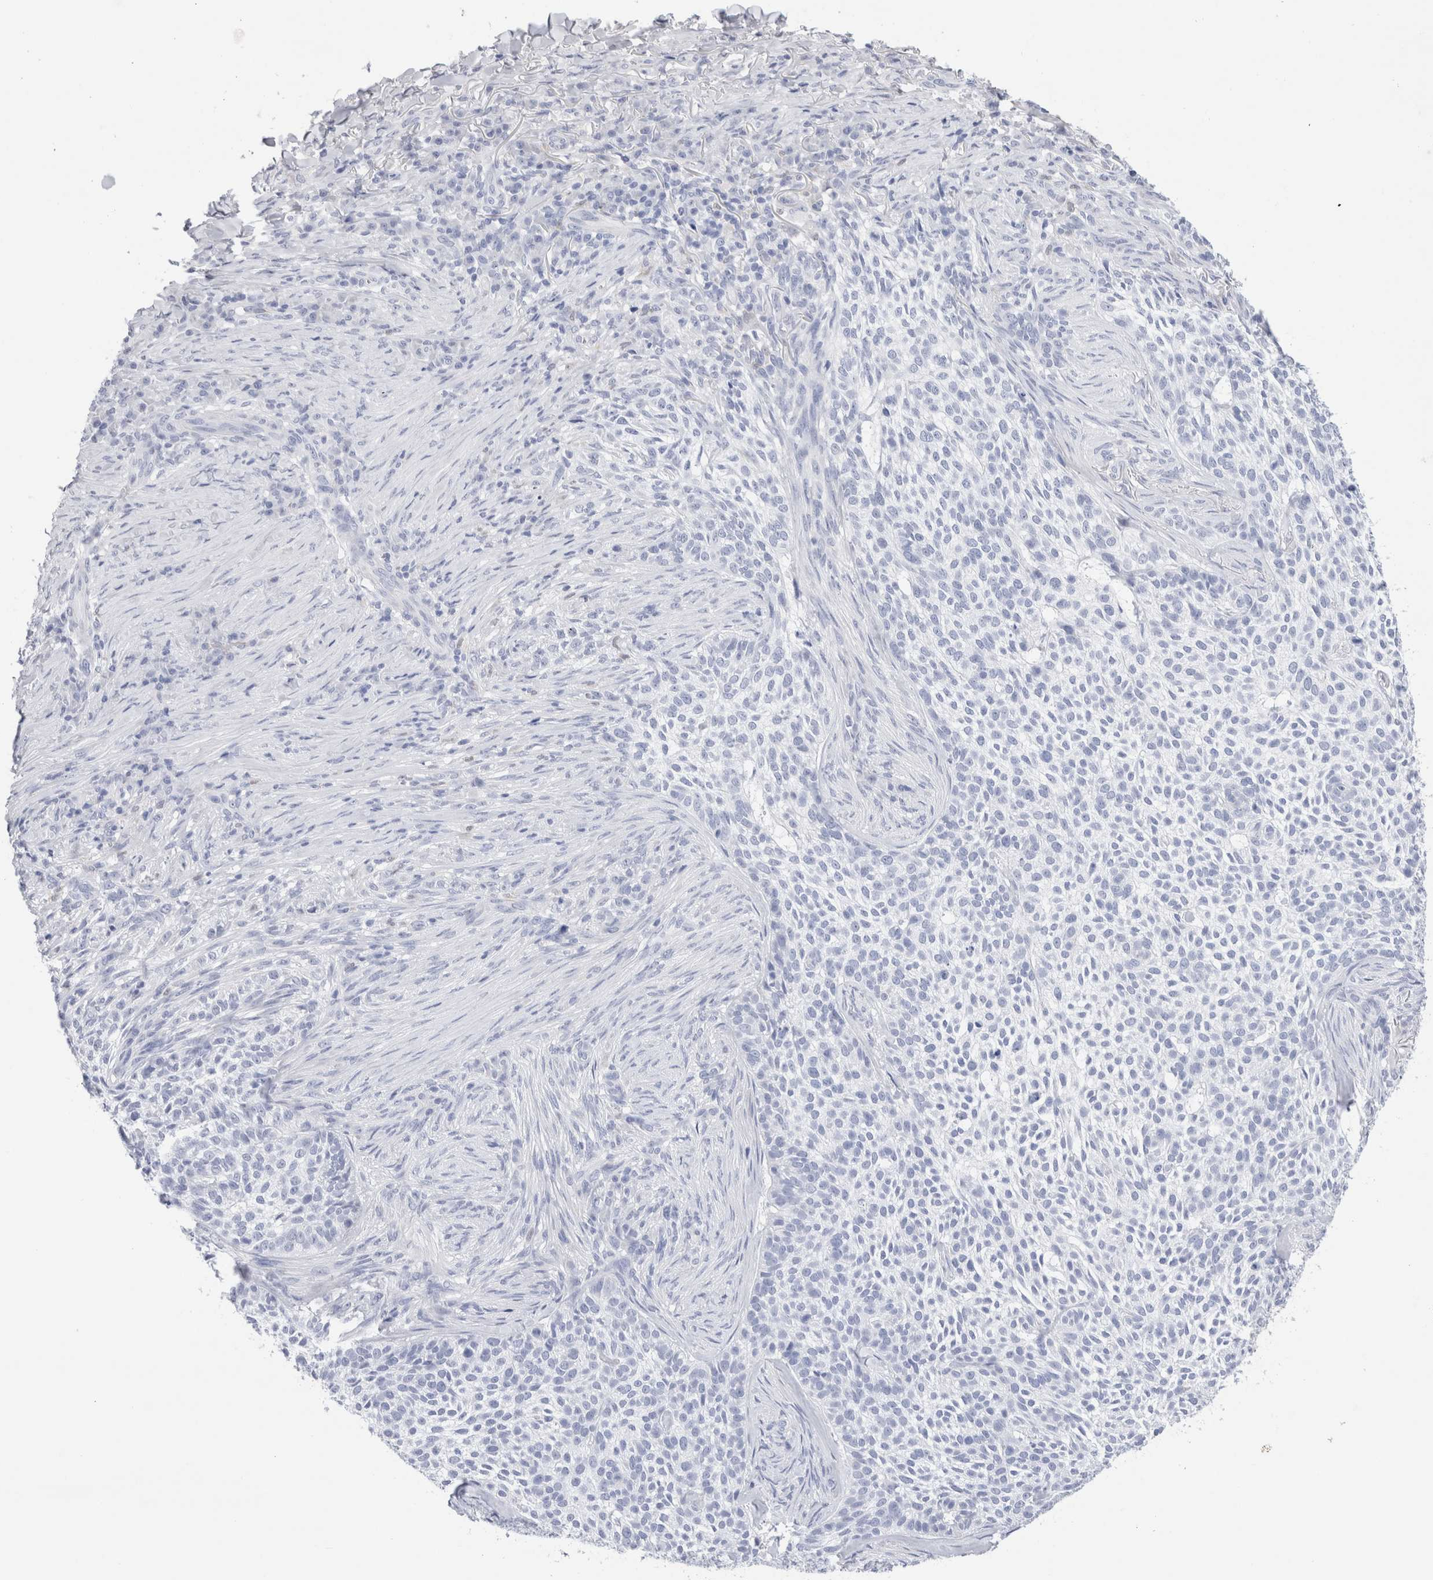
{"staining": {"intensity": "negative", "quantity": "none", "location": "none"}, "tissue": "skin cancer", "cell_type": "Tumor cells", "image_type": "cancer", "snomed": [{"axis": "morphology", "description": "Basal cell carcinoma"}, {"axis": "topography", "description": "Skin"}], "caption": "Basal cell carcinoma (skin) stained for a protein using immunohistochemistry (IHC) displays no positivity tumor cells.", "gene": "SLC10A5", "patient": {"sex": "female", "age": 64}}